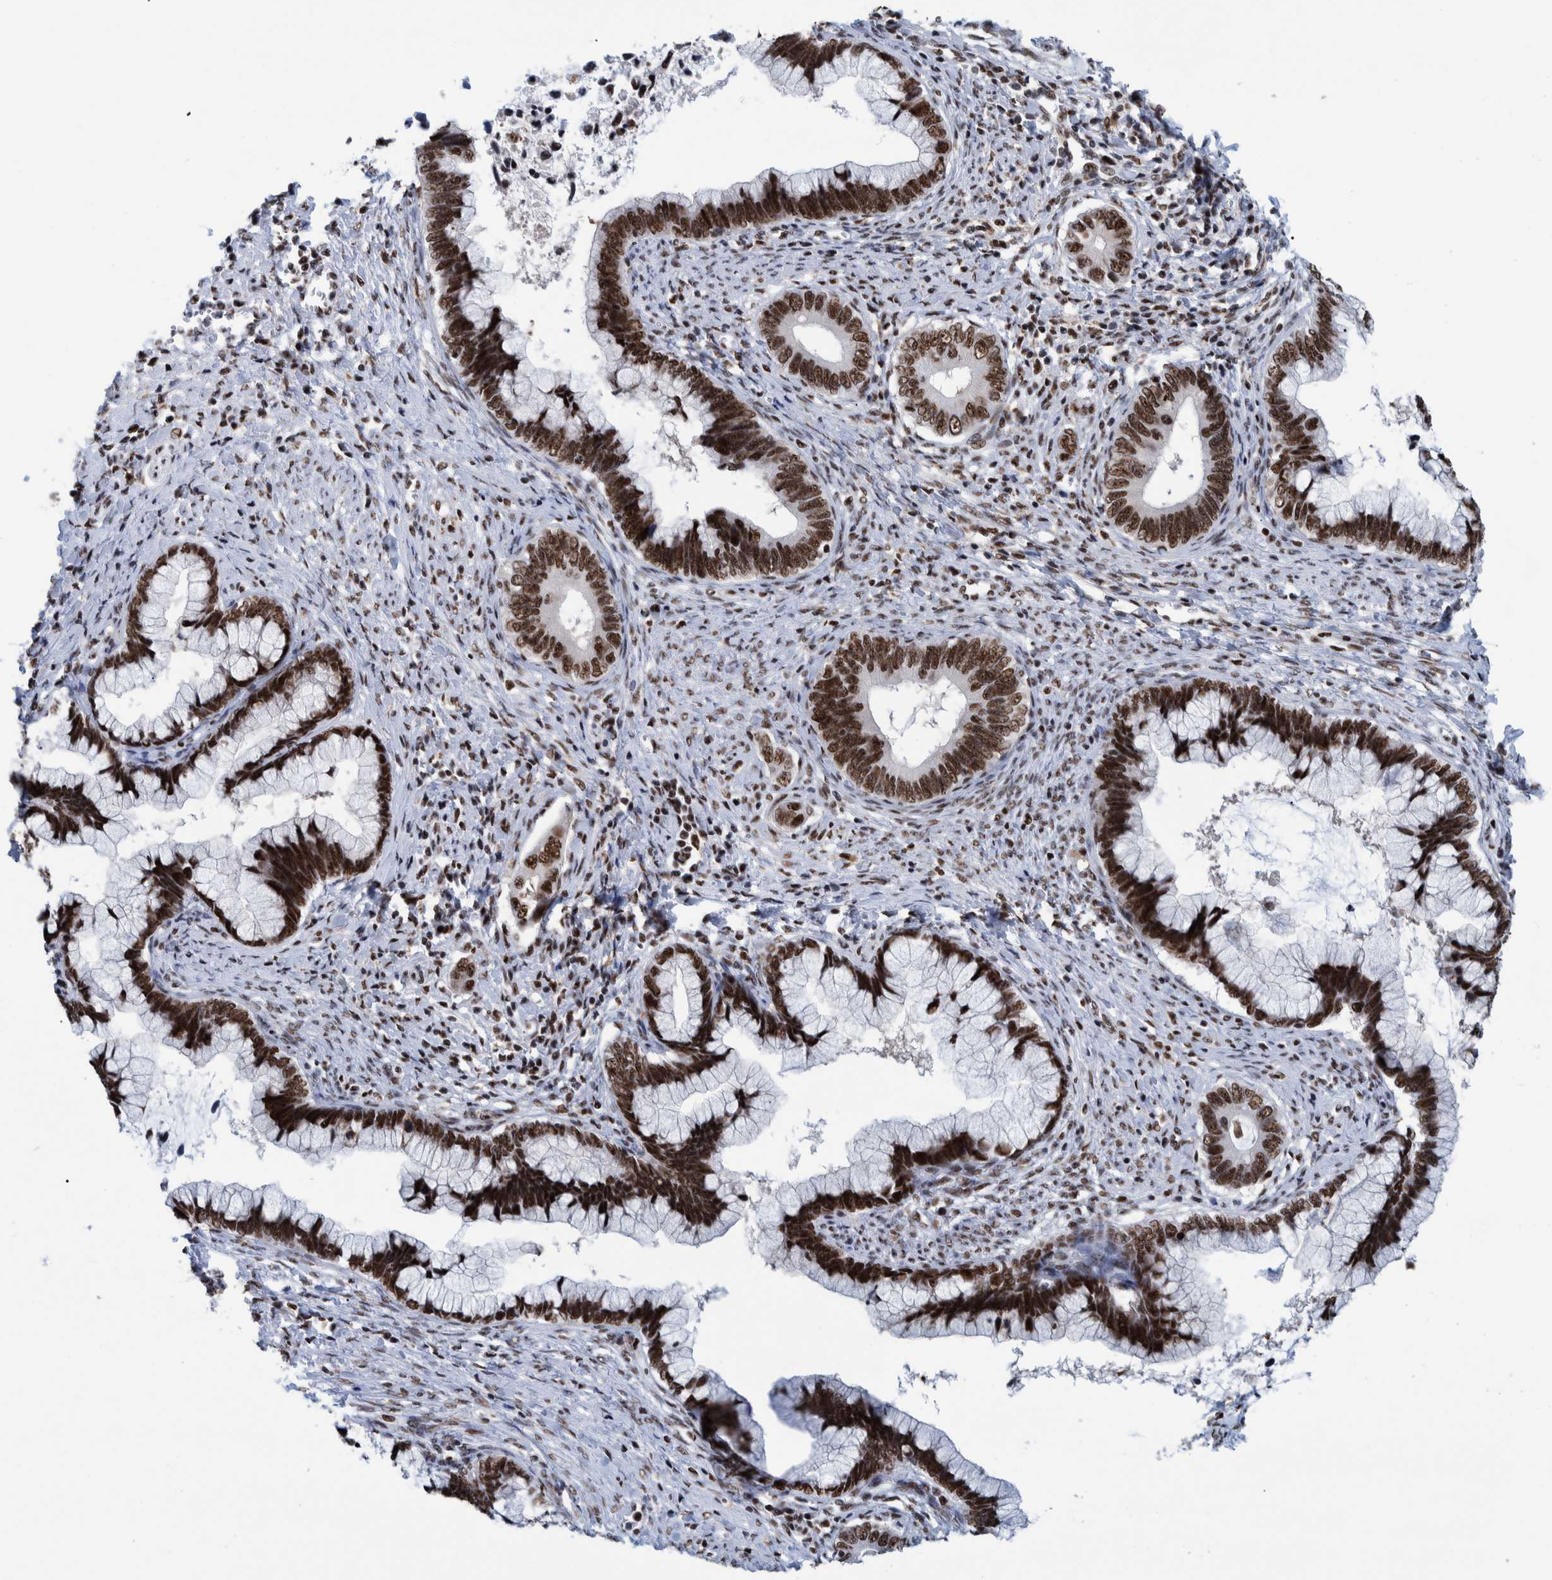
{"staining": {"intensity": "strong", "quantity": ">75%", "location": "nuclear"}, "tissue": "cervical cancer", "cell_type": "Tumor cells", "image_type": "cancer", "snomed": [{"axis": "morphology", "description": "Adenocarcinoma, NOS"}, {"axis": "topography", "description": "Cervix"}], "caption": "Immunohistochemical staining of human adenocarcinoma (cervical) exhibits high levels of strong nuclear protein staining in approximately >75% of tumor cells.", "gene": "EFTUD2", "patient": {"sex": "female", "age": 44}}